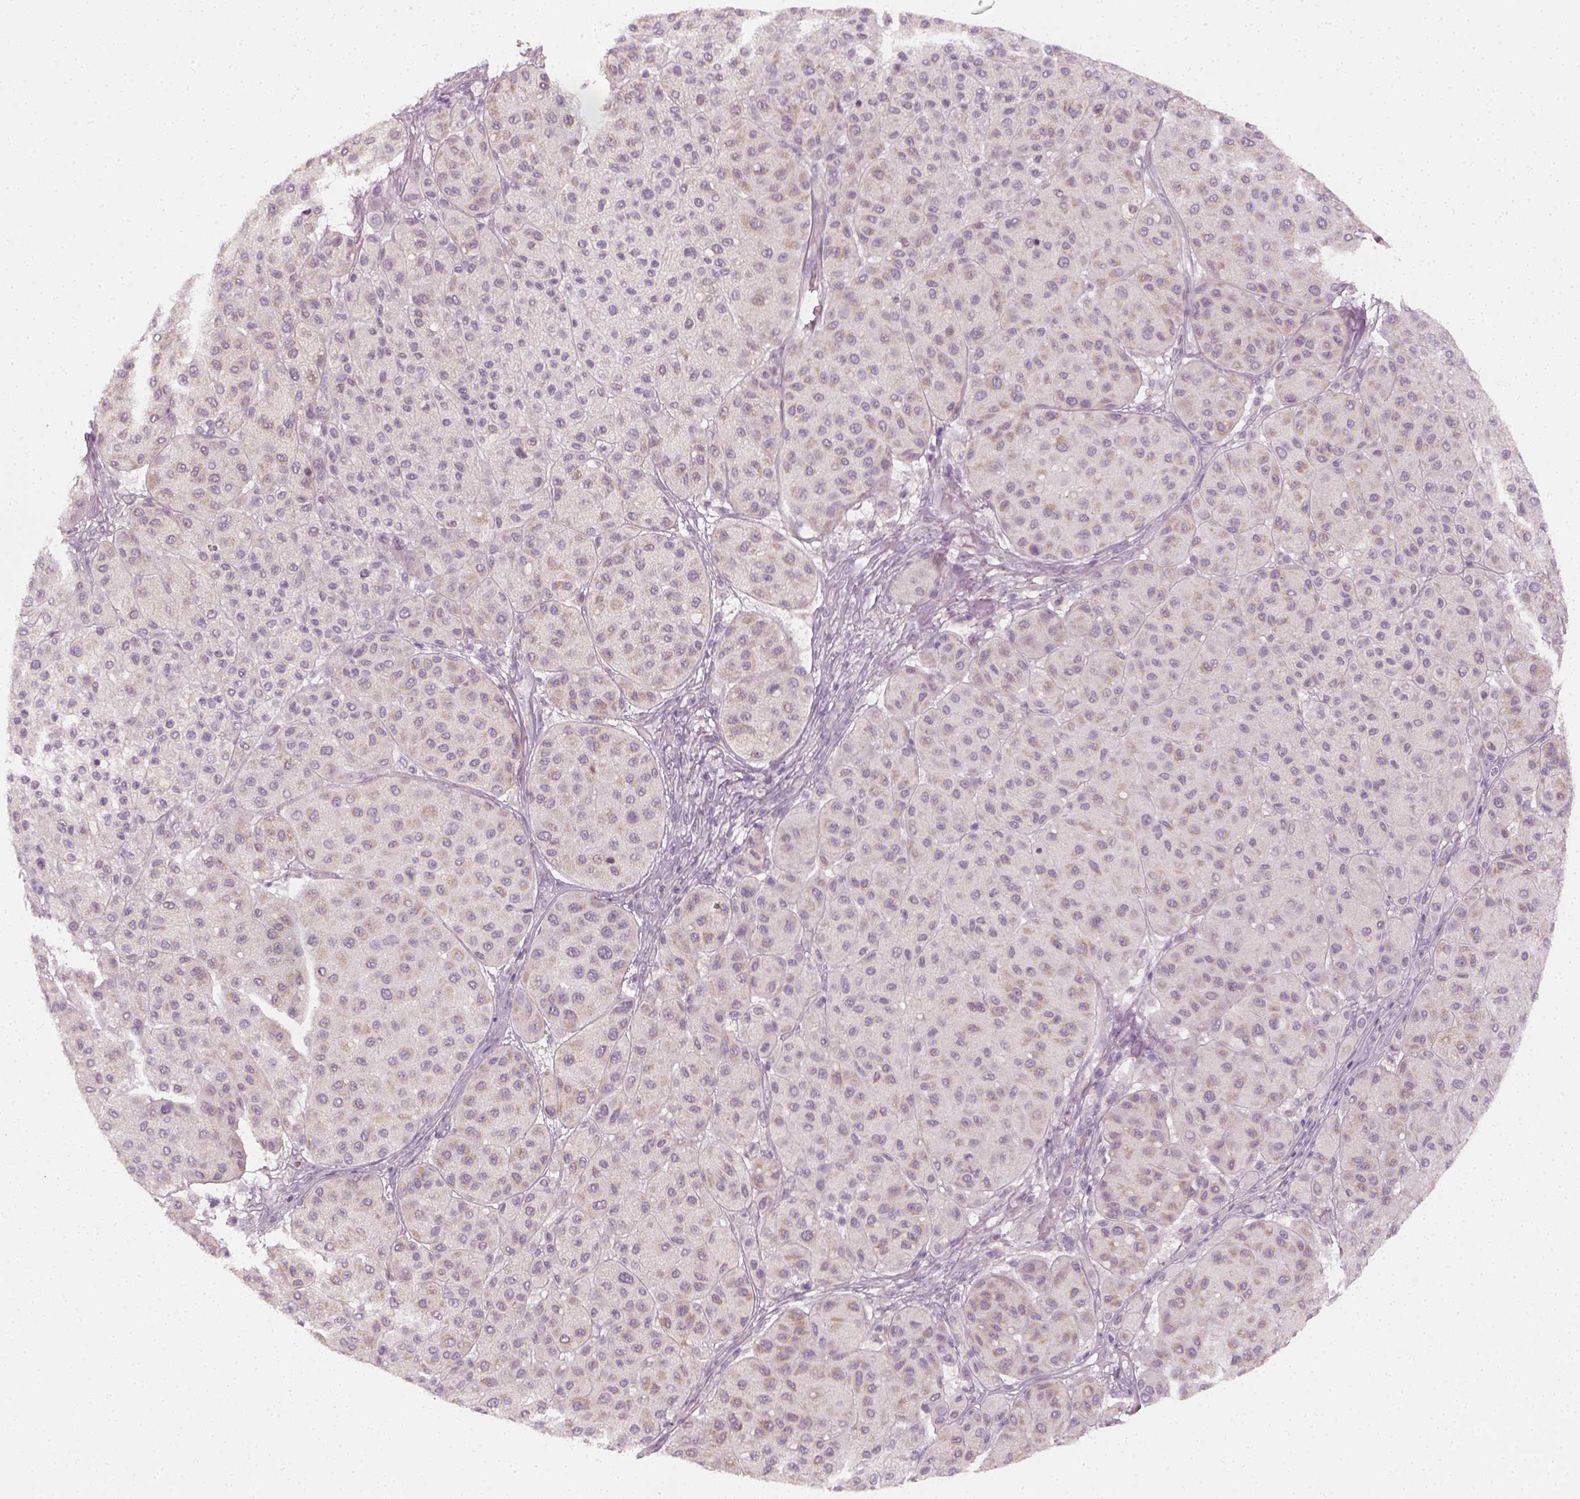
{"staining": {"intensity": "weak", "quantity": "<25%", "location": "cytoplasmic/membranous"}, "tissue": "melanoma", "cell_type": "Tumor cells", "image_type": "cancer", "snomed": [{"axis": "morphology", "description": "Malignant melanoma, Metastatic site"}, {"axis": "topography", "description": "Smooth muscle"}], "caption": "Immunohistochemistry (IHC) histopathology image of melanoma stained for a protein (brown), which reveals no staining in tumor cells.", "gene": "PRAME", "patient": {"sex": "male", "age": 41}}